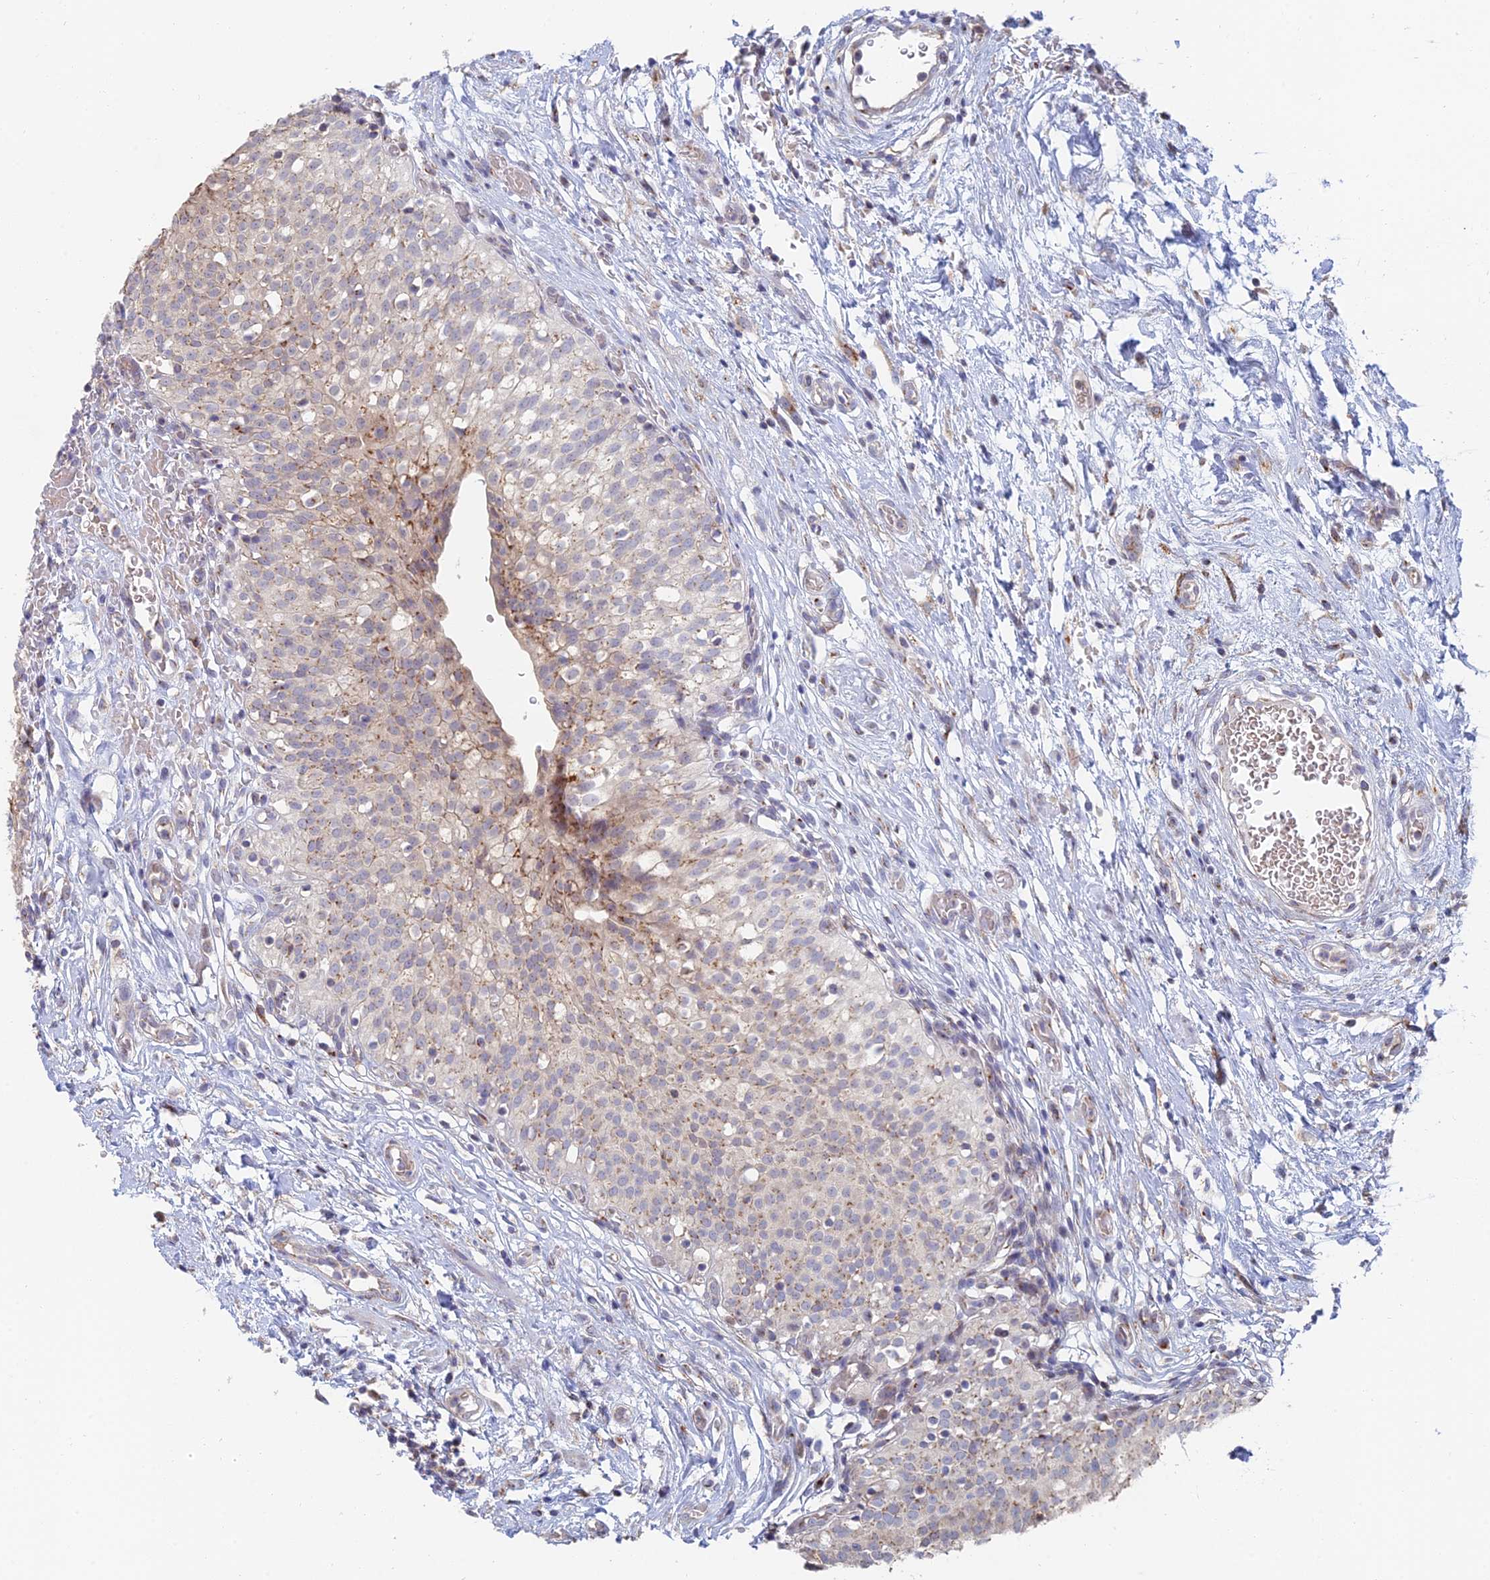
{"staining": {"intensity": "moderate", "quantity": "25%-75%", "location": "cytoplasmic/membranous"}, "tissue": "urinary bladder", "cell_type": "Urothelial cells", "image_type": "normal", "snomed": [{"axis": "morphology", "description": "Normal tissue, NOS"}, {"axis": "topography", "description": "Urinary bladder"}], "caption": "Human urinary bladder stained for a protein (brown) exhibits moderate cytoplasmic/membranous positive expression in approximately 25%-75% of urothelial cells.", "gene": "ENSG00000267561", "patient": {"sex": "male", "age": 55}}